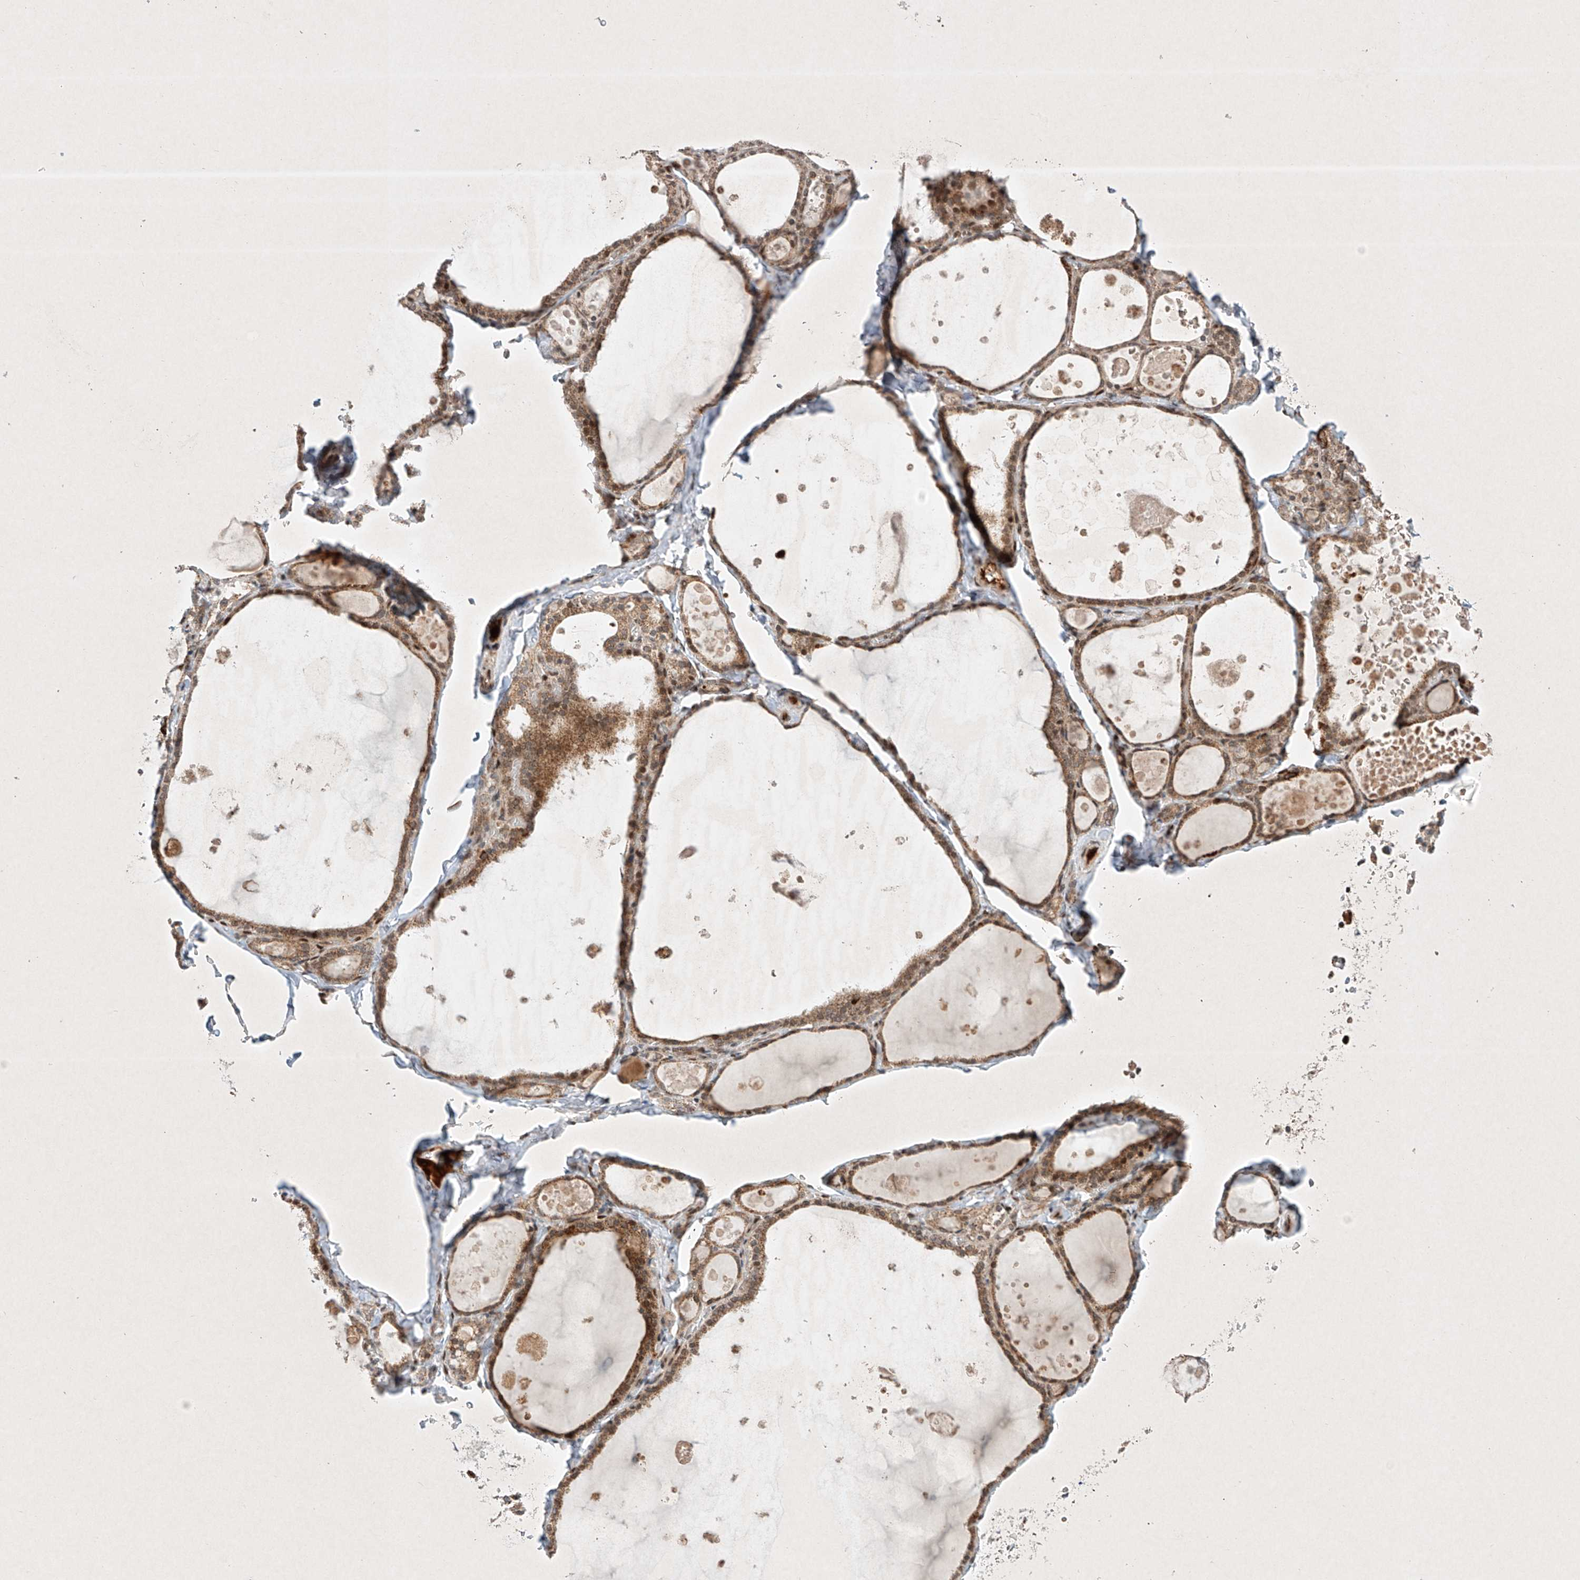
{"staining": {"intensity": "moderate", "quantity": ">75%", "location": "cytoplasmic/membranous,nuclear"}, "tissue": "thyroid gland", "cell_type": "Glandular cells", "image_type": "normal", "snomed": [{"axis": "morphology", "description": "Normal tissue, NOS"}, {"axis": "topography", "description": "Thyroid gland"}], "caption": "This image displays immunohistochemistry (IHC) staining of benign human thyroid gland, with medium moderate cytoplasmic/membranous,nuclear expression in about >75% of glandular cells.", "gene": "EPG5", "patient": {"sex": "male", "age": 56}}